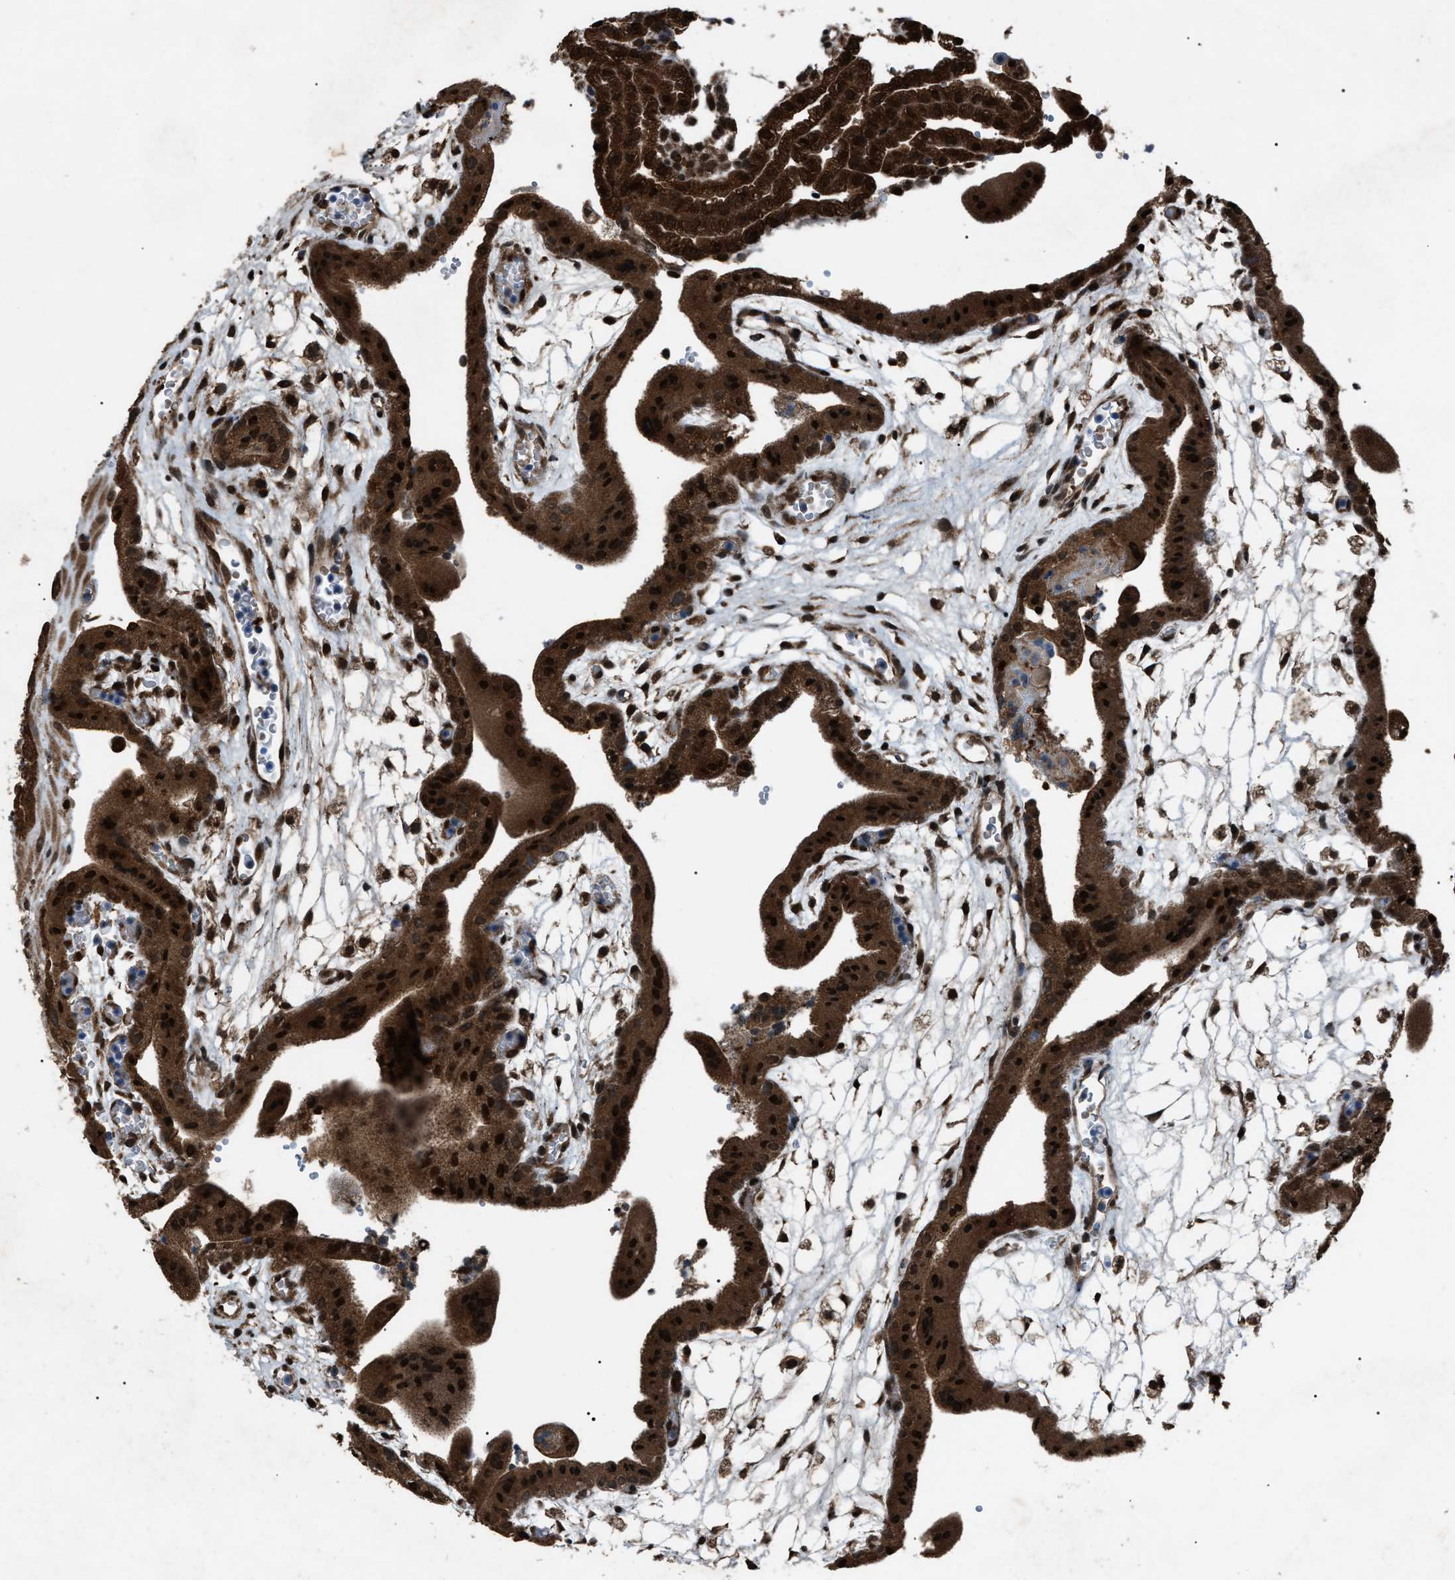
{"staining": {"intensity": "strong", "quantity": ">75%", "location": "cytoplasmic/membranous,nuclear"}, "tissue": "placenta", "cell_type": "Trophoblastic cells", "image_type": "normal", "snomed": [{"axis": "morphology", "description": "Normal tissue, NOS"}, {"axis": "topography", "description": "Placenta"}], "caption": "Brown immunohistochemical staining in unremarkable placenta shows strong cytoplasmic/membranous,nuclear positivity in approximately >75% of trophoblastic cells.", "gene": "ZFAND2A", "patient": {"sex": "female", "age": 18}}